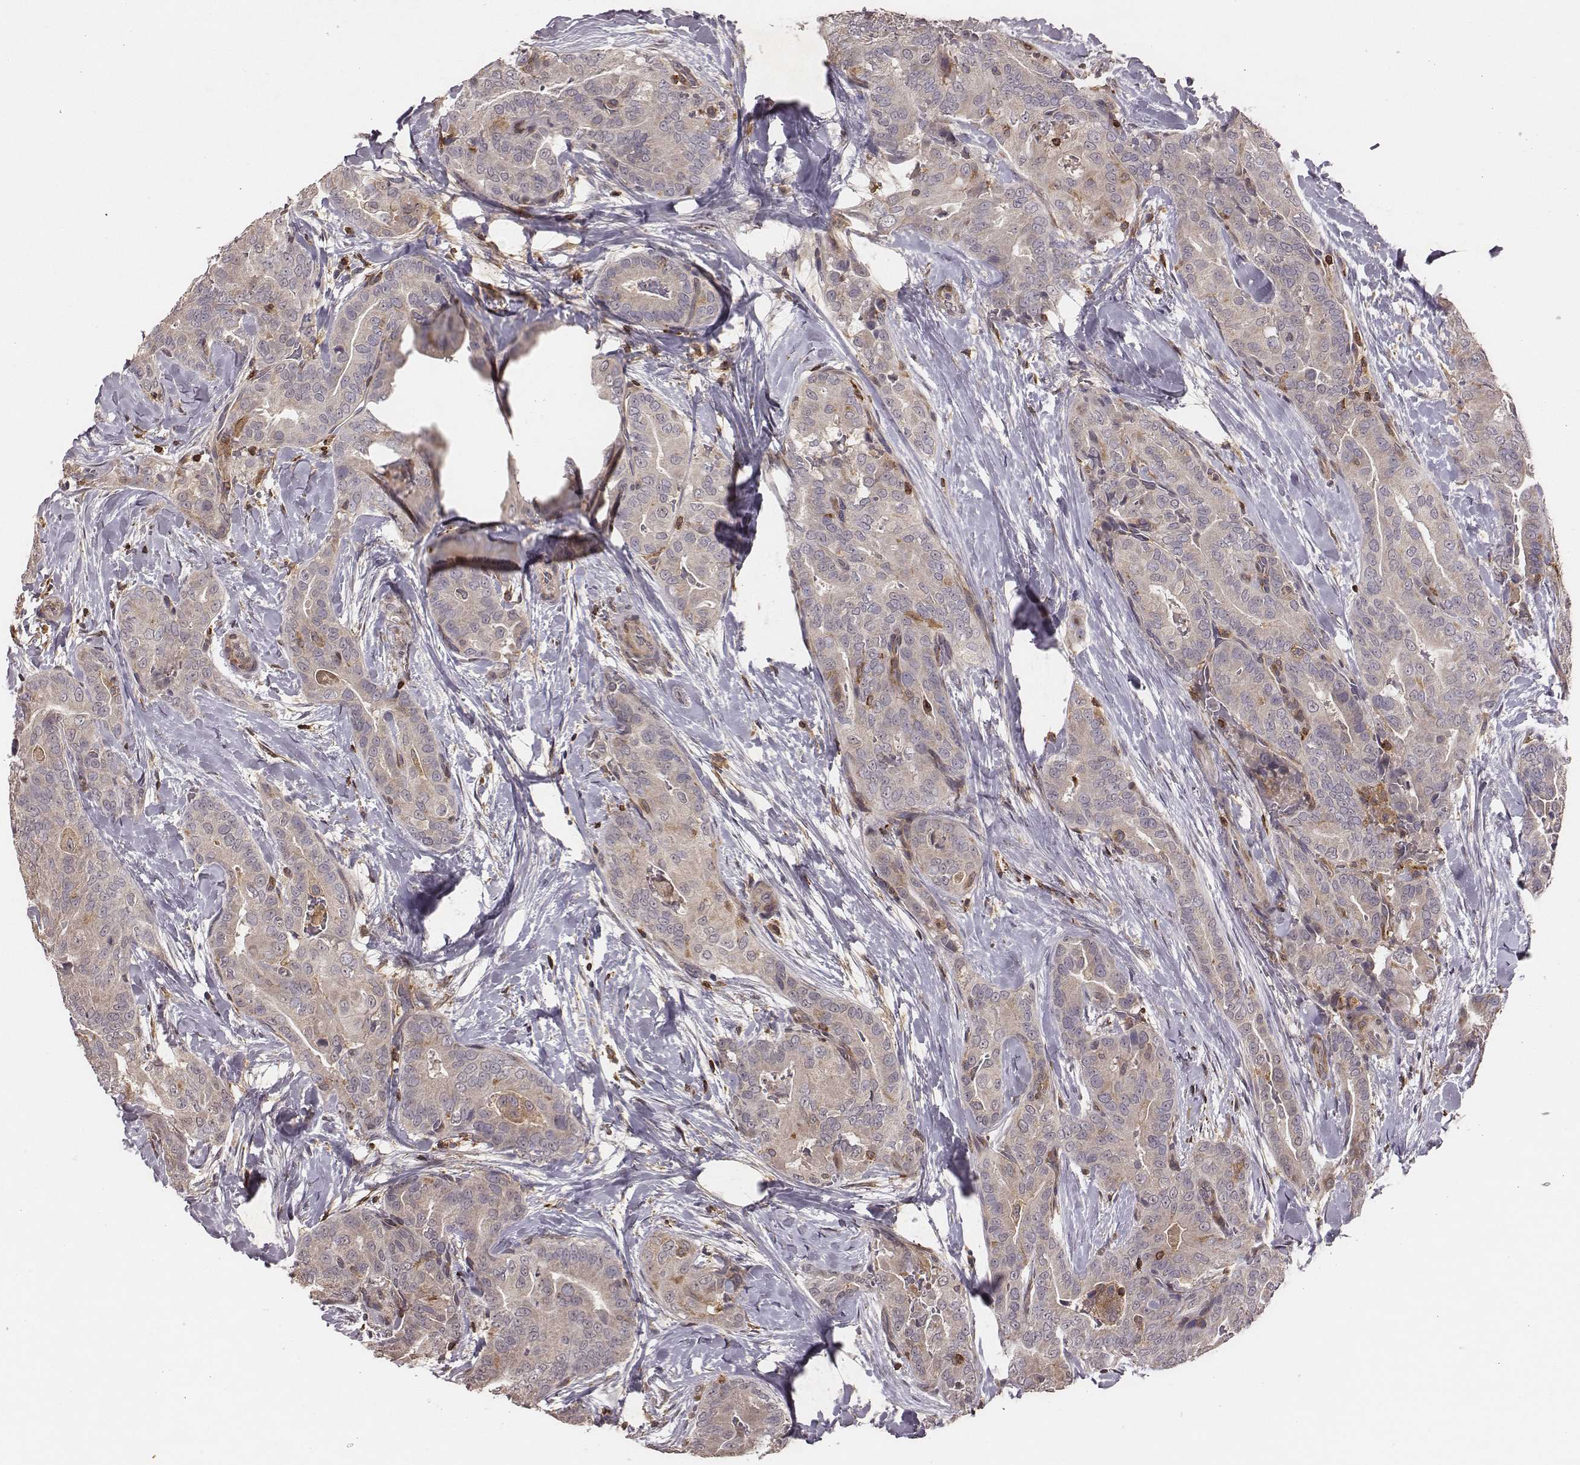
{"staining": {"intensity": "negative", "quantity": "none", "location": "none"}, "tissue": "thyroid cancer", "cell_type": "Tumor cells", "image_type": "cancer", "snomed": [{"axis": "morphology", "description": "Papillary adenocarcinoma, NOS"}, {"axis": "topography", "description": "Thyroid gland"}], "caption": "IHC image of thyroid papillary adenocarcinoma stained for a protein (brown), which exhibits no expression in tumor cells.", "gene": "PILRA", "patient": {"sex": "male", "age": 61}}